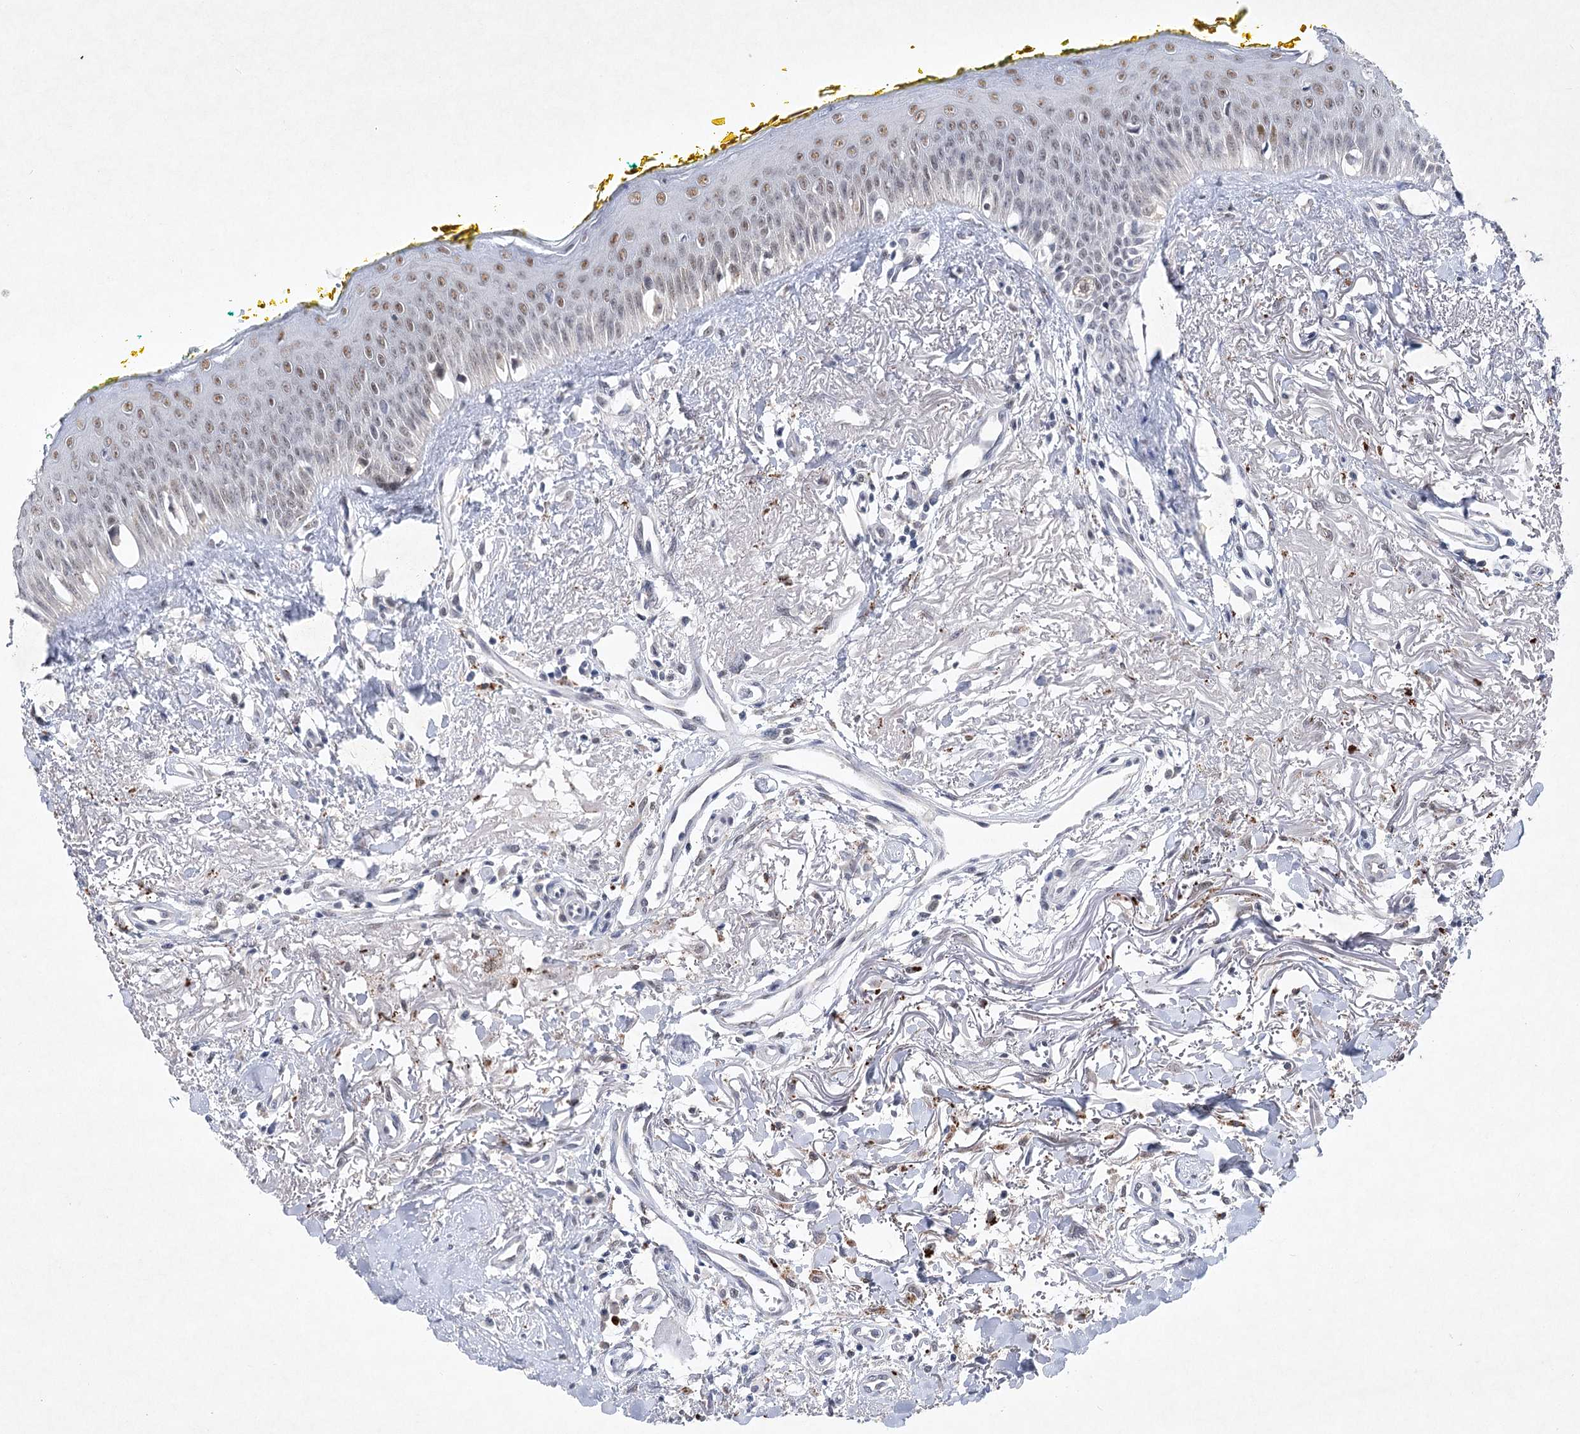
{"staining": {"intensity": "moderate", "quantity": "25%-75%", "location": "nuclear"}, "tissue": "oral mucosa", "cell_type": "Squamous epithelial cells", "image_type": "normal", "snomed": [{"axis": "morphology", "description": "Normal tissue, NOS"}, {"axis": "topography", "description": "Oral tissue"}], "caption": "Immunohistochemistry (IHC) micrograph of normal oral mucosa: oral mucosa stained using IHC displays medium levels of moderate protein expression localized specifically in the nuclear of squamous epithelial cells, appearing as a nuclear brown color.", "gene": "ENSG00000275740", "patient": {"sex": "female", "age": 70}}